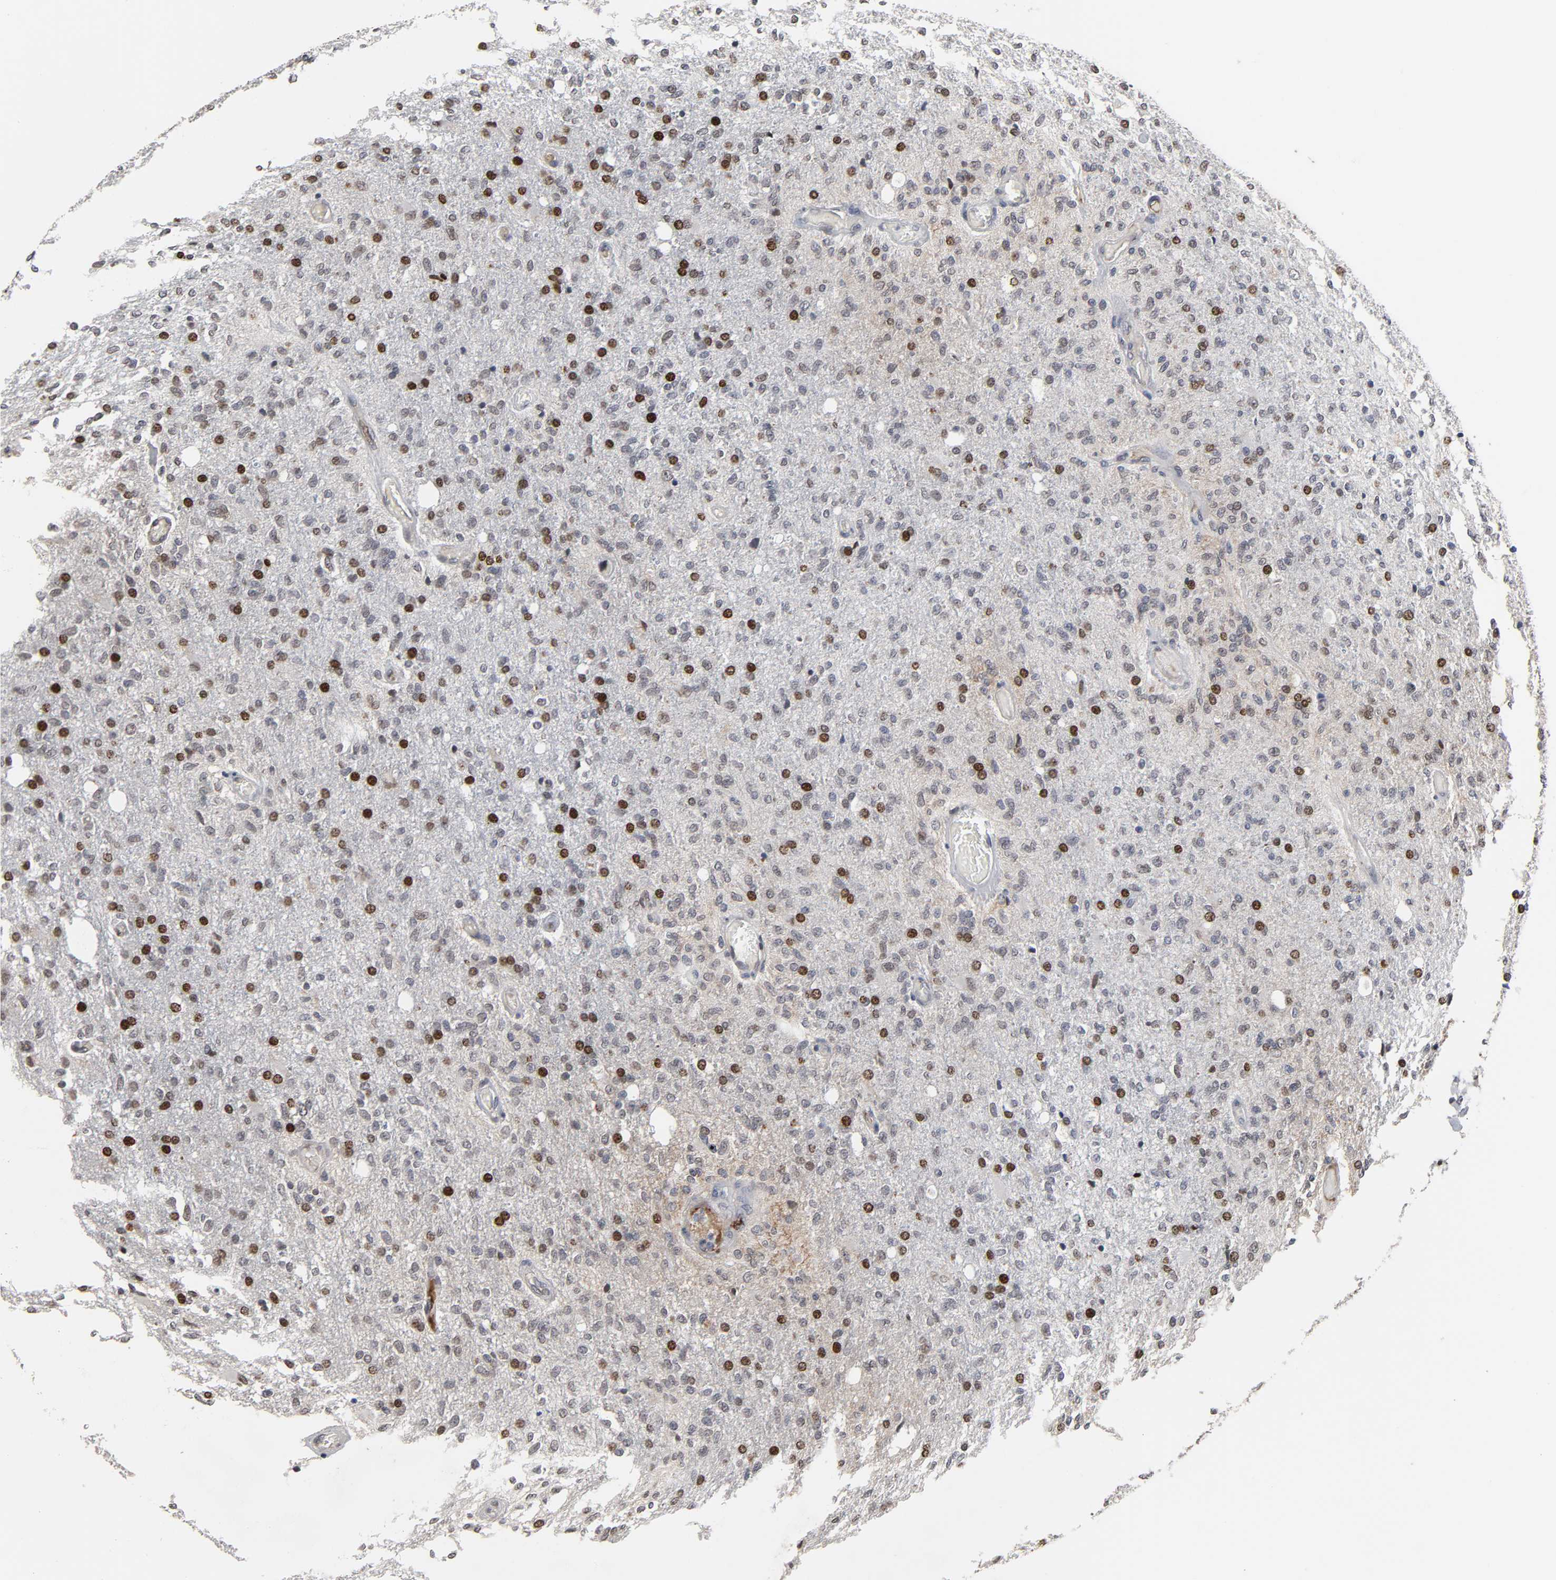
{"staining": {"intensity": "strong", "quantity": "25%-75%", "location": "cytoplasmic/membranous,nuclear"}, "tissue": "glioma", "cell_type": "Tumor cells", "image_type": "cancer", "snomed": [{"axis": "morphology", "description": "Normal tissue, NOS"}, {"axis": "morphology", "description": "Glioma, malignant, High grade"}, {"axis": "topography", "description": "Cerebral cortex"}], "caption": "Immunohistochemistry (IHC) micrograph of glioma stained for a protein (brown), which demonstrates high levels of strong cytoplasmic/membranous and nuclear staining in approximately 25%-75% of tumor cells.", "gene": "CPN2", "patient": {"sex": "male", "age": 77}}